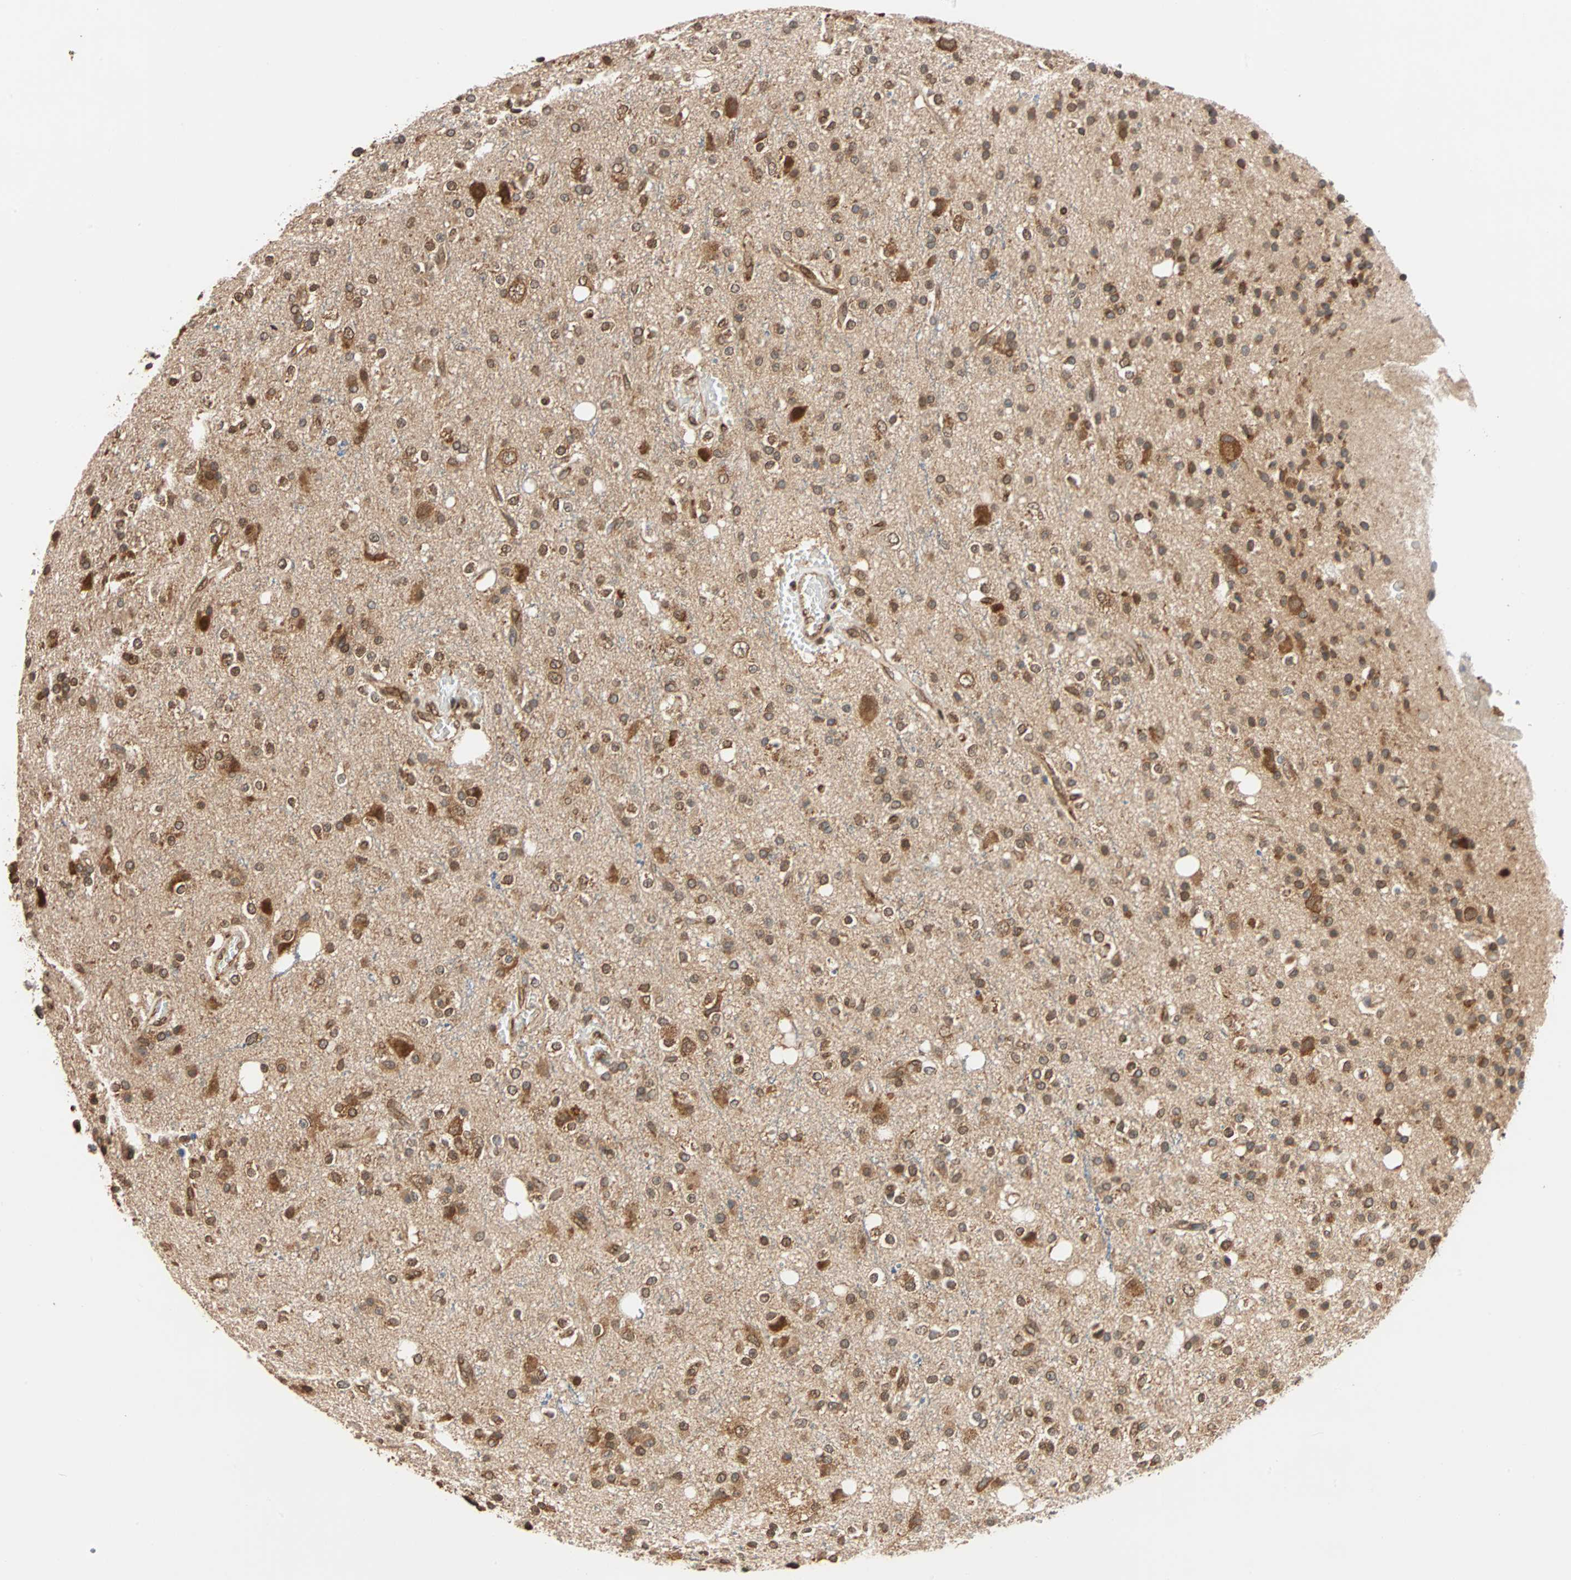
{"staining": {"intensity": "moderate", "quantity": ">75%", "location": "cytoplasmic/membranous,nuclear"}, "tissue": "glioma", "cell_type": "Tumor cells", "image_type": "cancer", "snomed": [{"axis": "morphology", "description": "Glioma, malignant, High grade"}, {"axis": "topography", "description": "Brain"}], "caption": "Immunohistochemical staining of glioma displays moderate cytoplasmic/membranous and nuclear protein staining in approximately >75% of tumor cells.", "gene": "AUP1", "patient": {"sex": "male", "age": 47}}